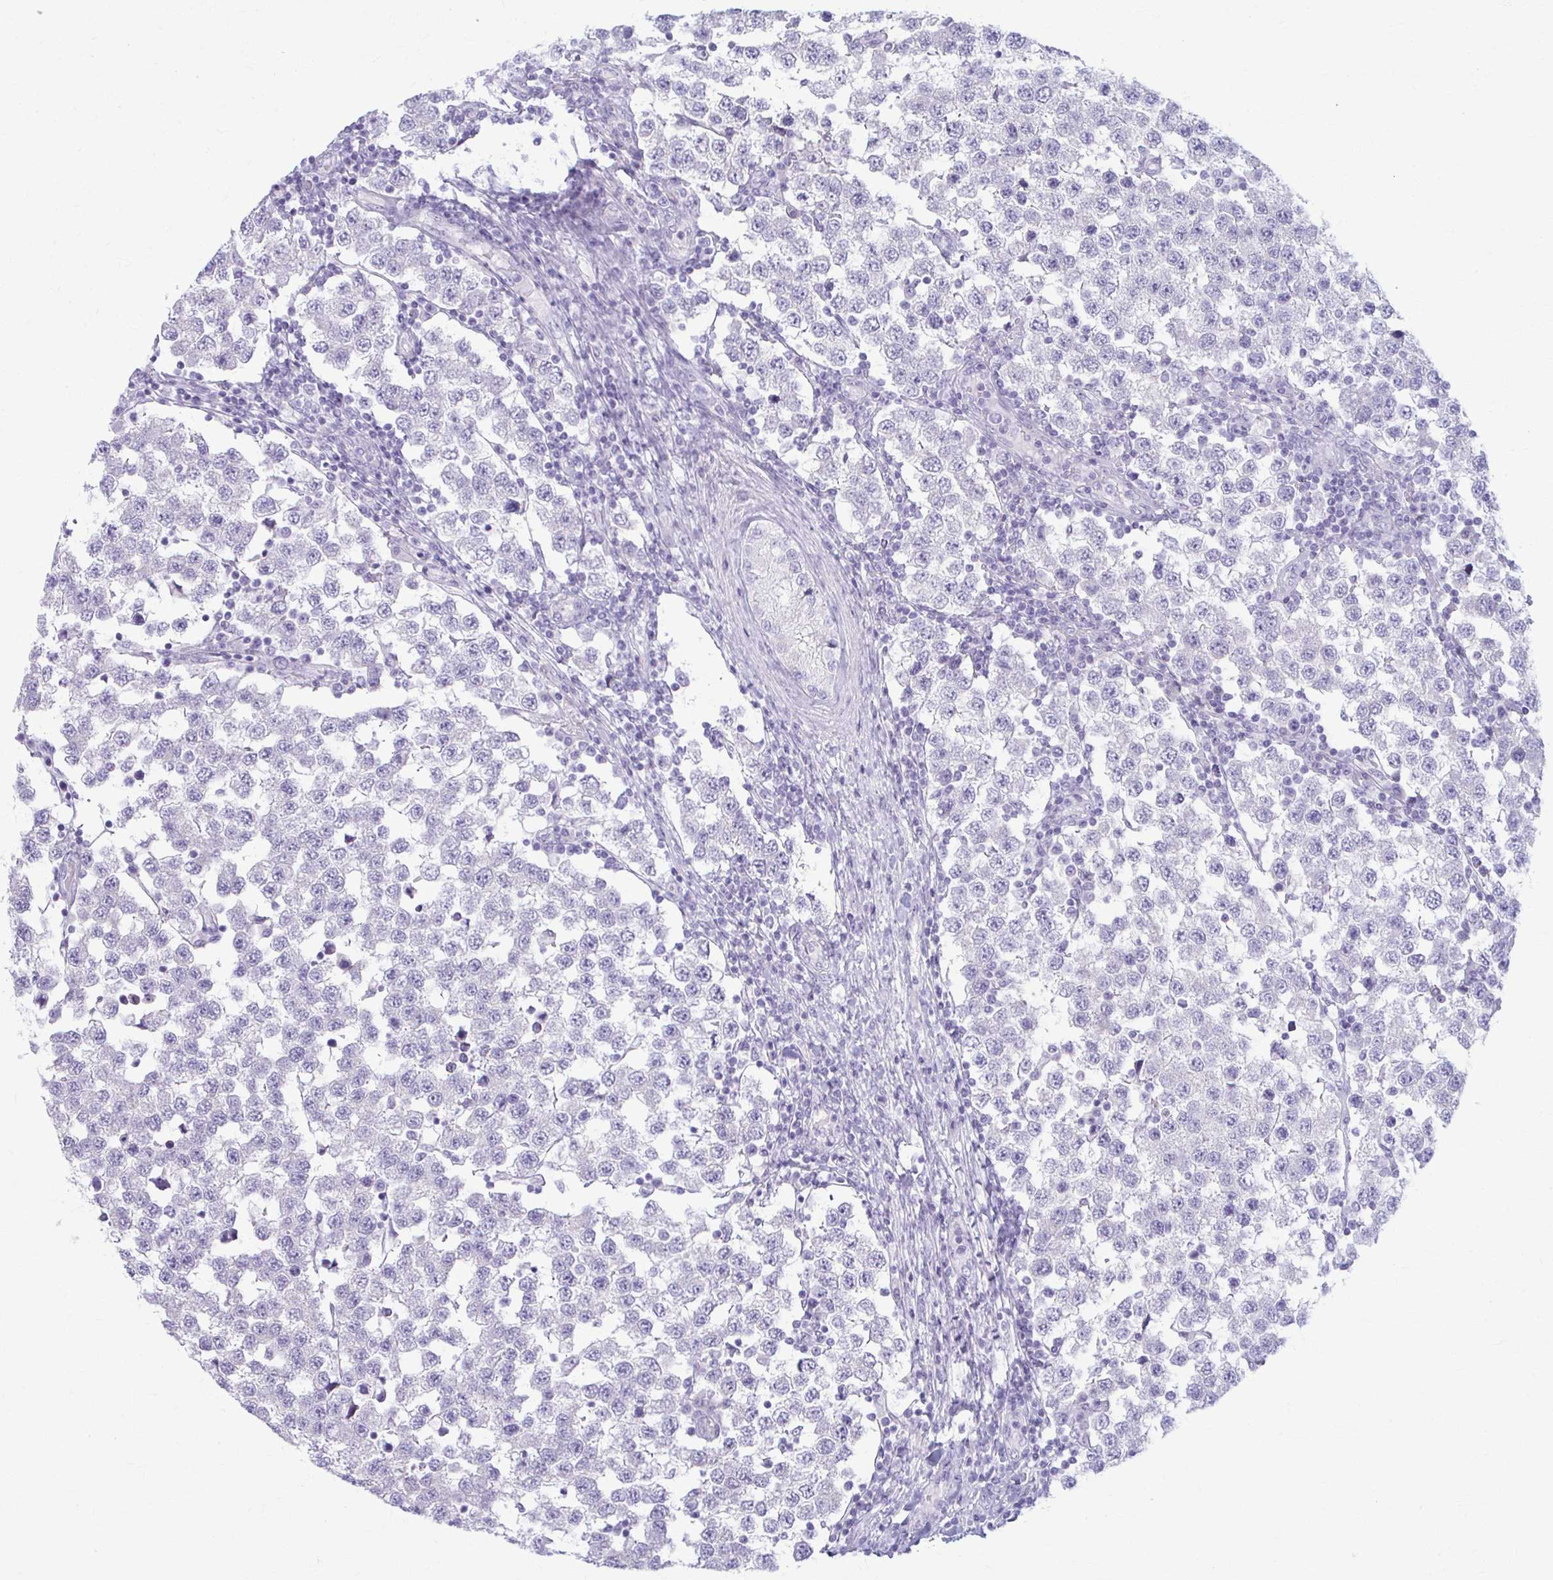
{"staining": {"intensity": "negative", "quantity": "none", "location": "none"}, "tissue": "testis cancer", "cell_type": "Tumor cells", "image_type": "cancer", "snomed": [{"axis": "morphology", "description": "Seminoma, NOS"}, {"axis": "topography", "description": "Testis"}], "caption": "Testis cancer (seminoma) stained for a protein using immunohistochemistry (IHC) exhibits no expression tumor cells.", "gene": "PRKRA", "patient": {"sex": "male", "age": 34}}